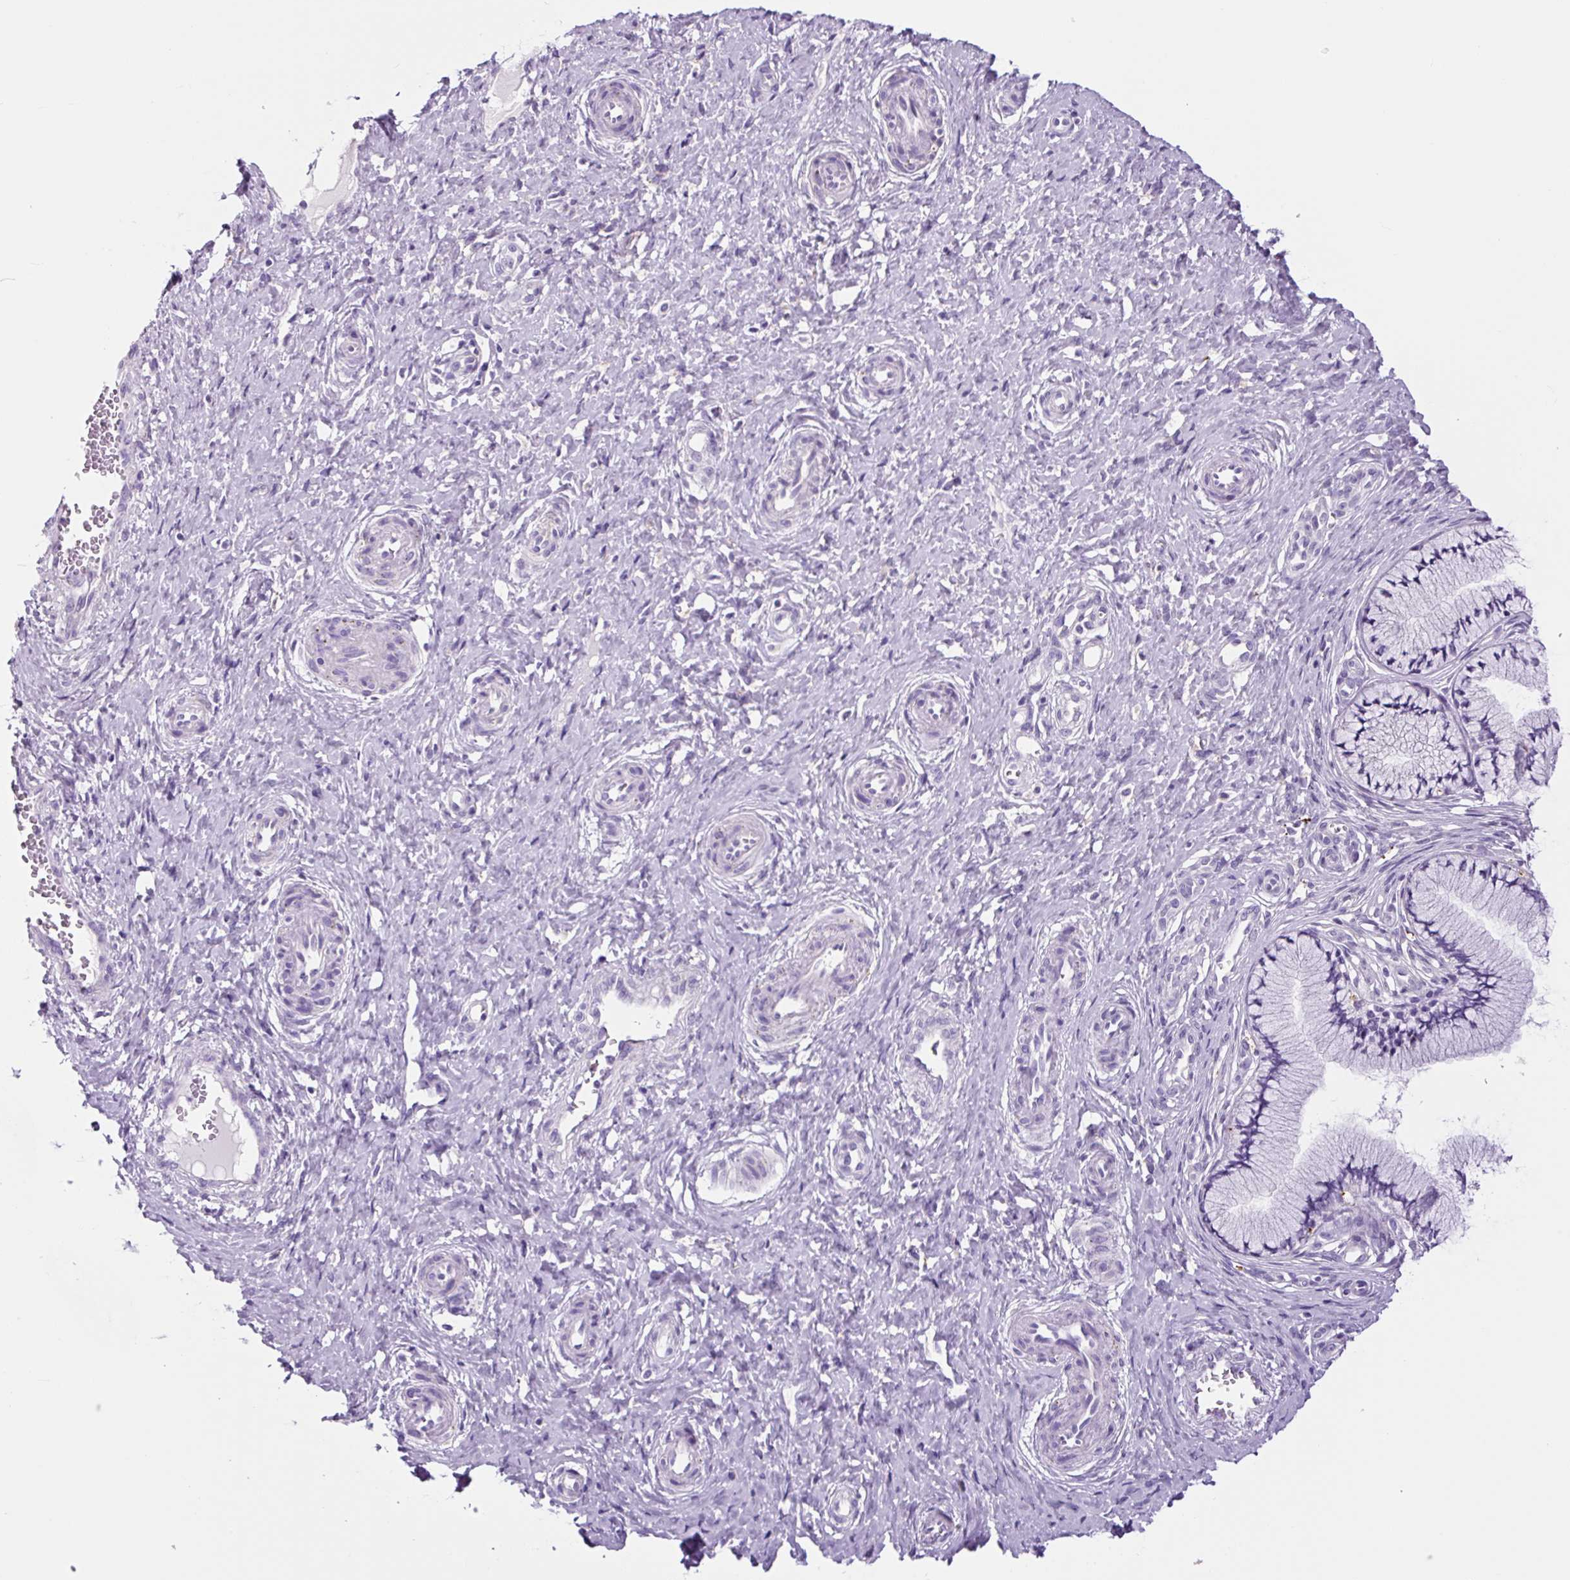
{"staining": {"intensity": "negative", "quantity": "none", "location": "none"}, "tissue": "cervix", "cell_type": "Glandular cells", "image_type": "normal", "snomed": [{"axis": "morphology", "description": "Normal tissue, NOS"}, {"axis": "topography", "description": "Cervix"}], "caption": "Photomicrograph shows no protein staining in glandular cells of unremarkable cervix.", "gene": "LCN10", "patient": {"sex": "female", "age": 36}}